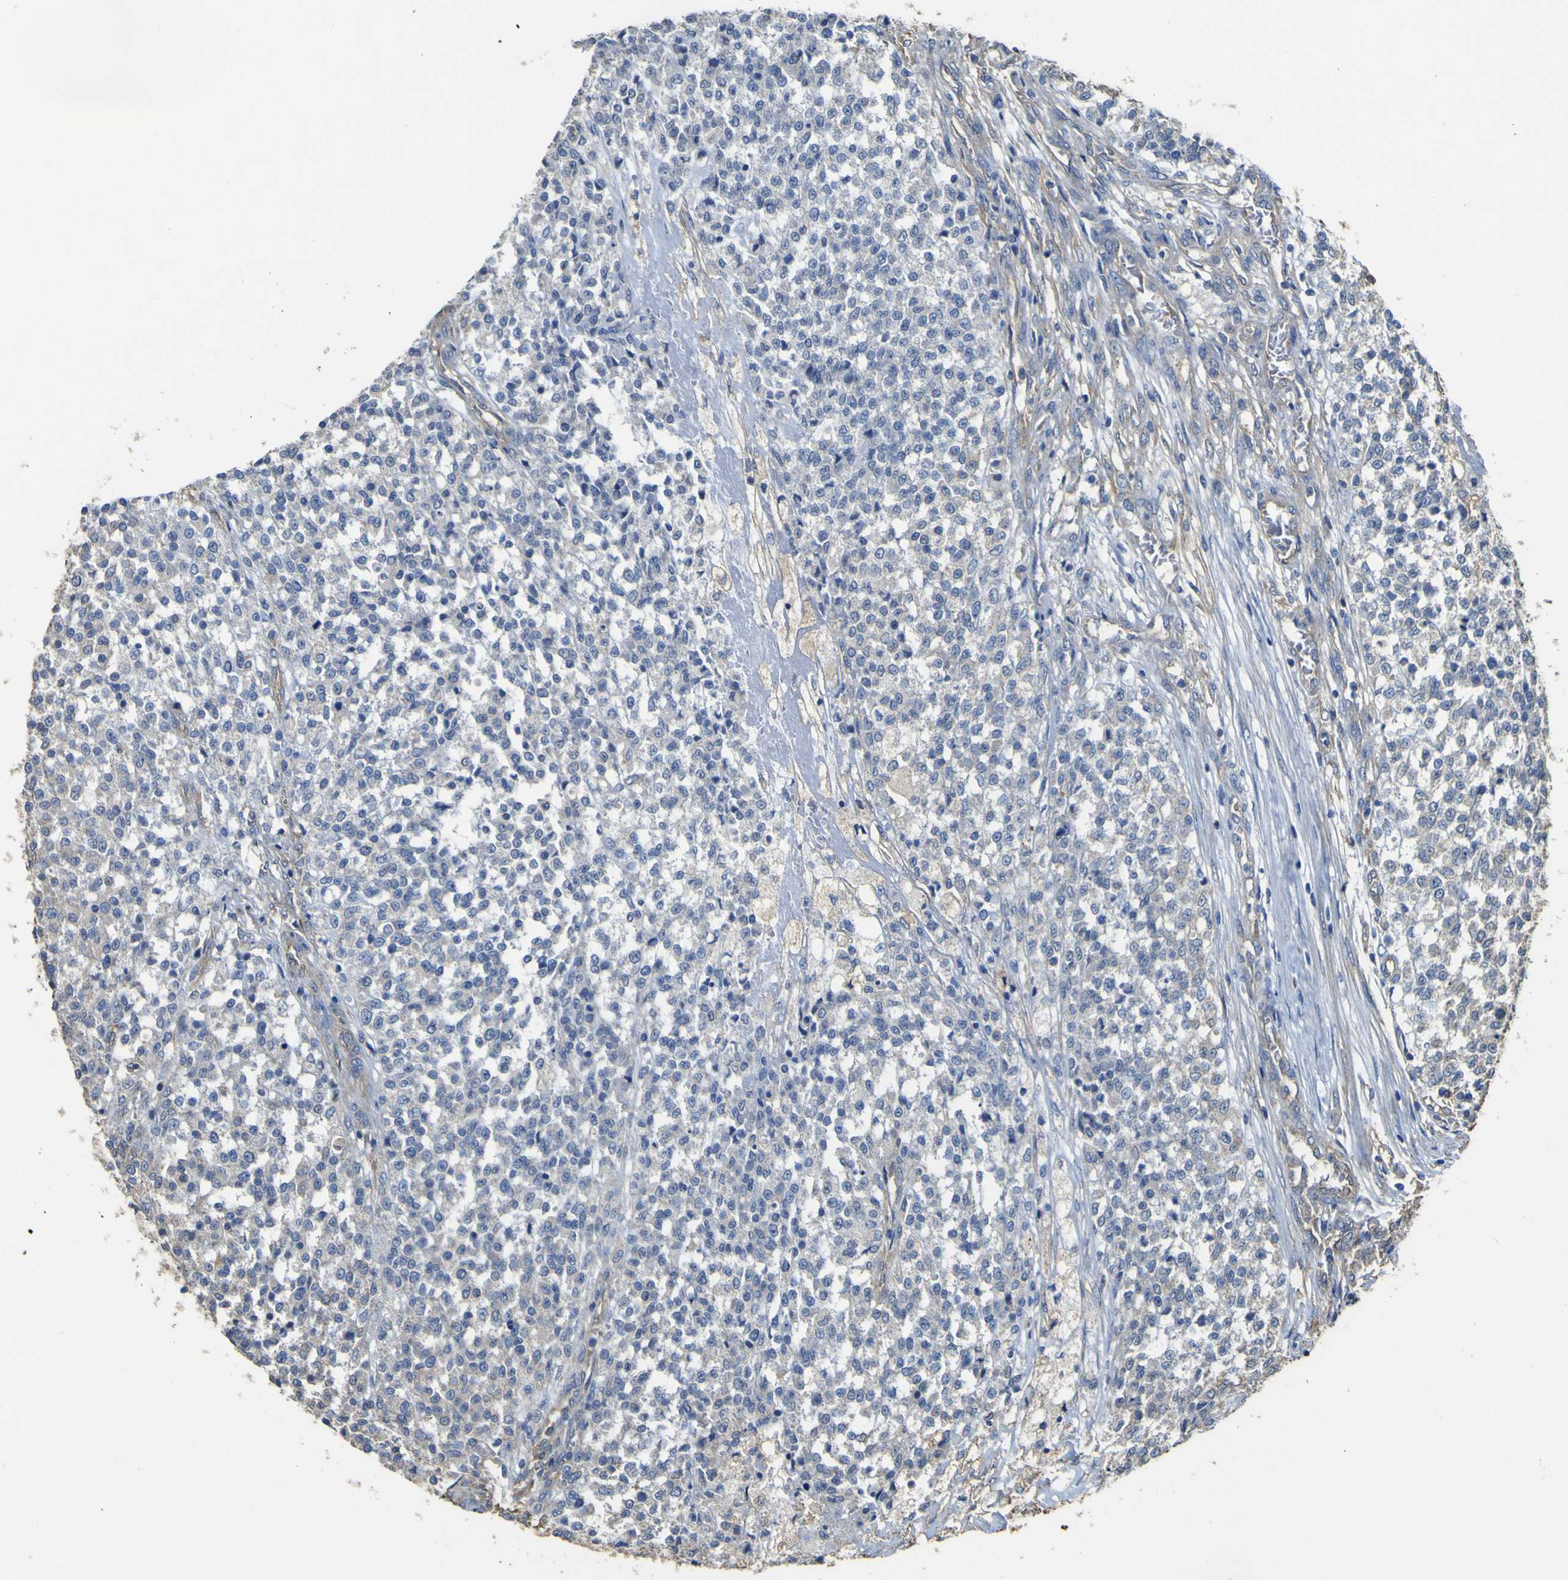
{"staining": {"intensity": "weak", "quantity": "<25%", "location": "cytoplasmic/membranous"}, "tissue": "testis cancer", "cell_type": "Tumor cells", "image_type": "cancer", "snomed": [{"axis": "morphology", "description": "Seminoma, NOS"}, {"axis": "topography", "description": "Testis"}], "caption": "Tumor cells show no significant expression in testis seminoma.", "gene": "TNFSF15", "patient": {"sex": "male", "age": 59}}